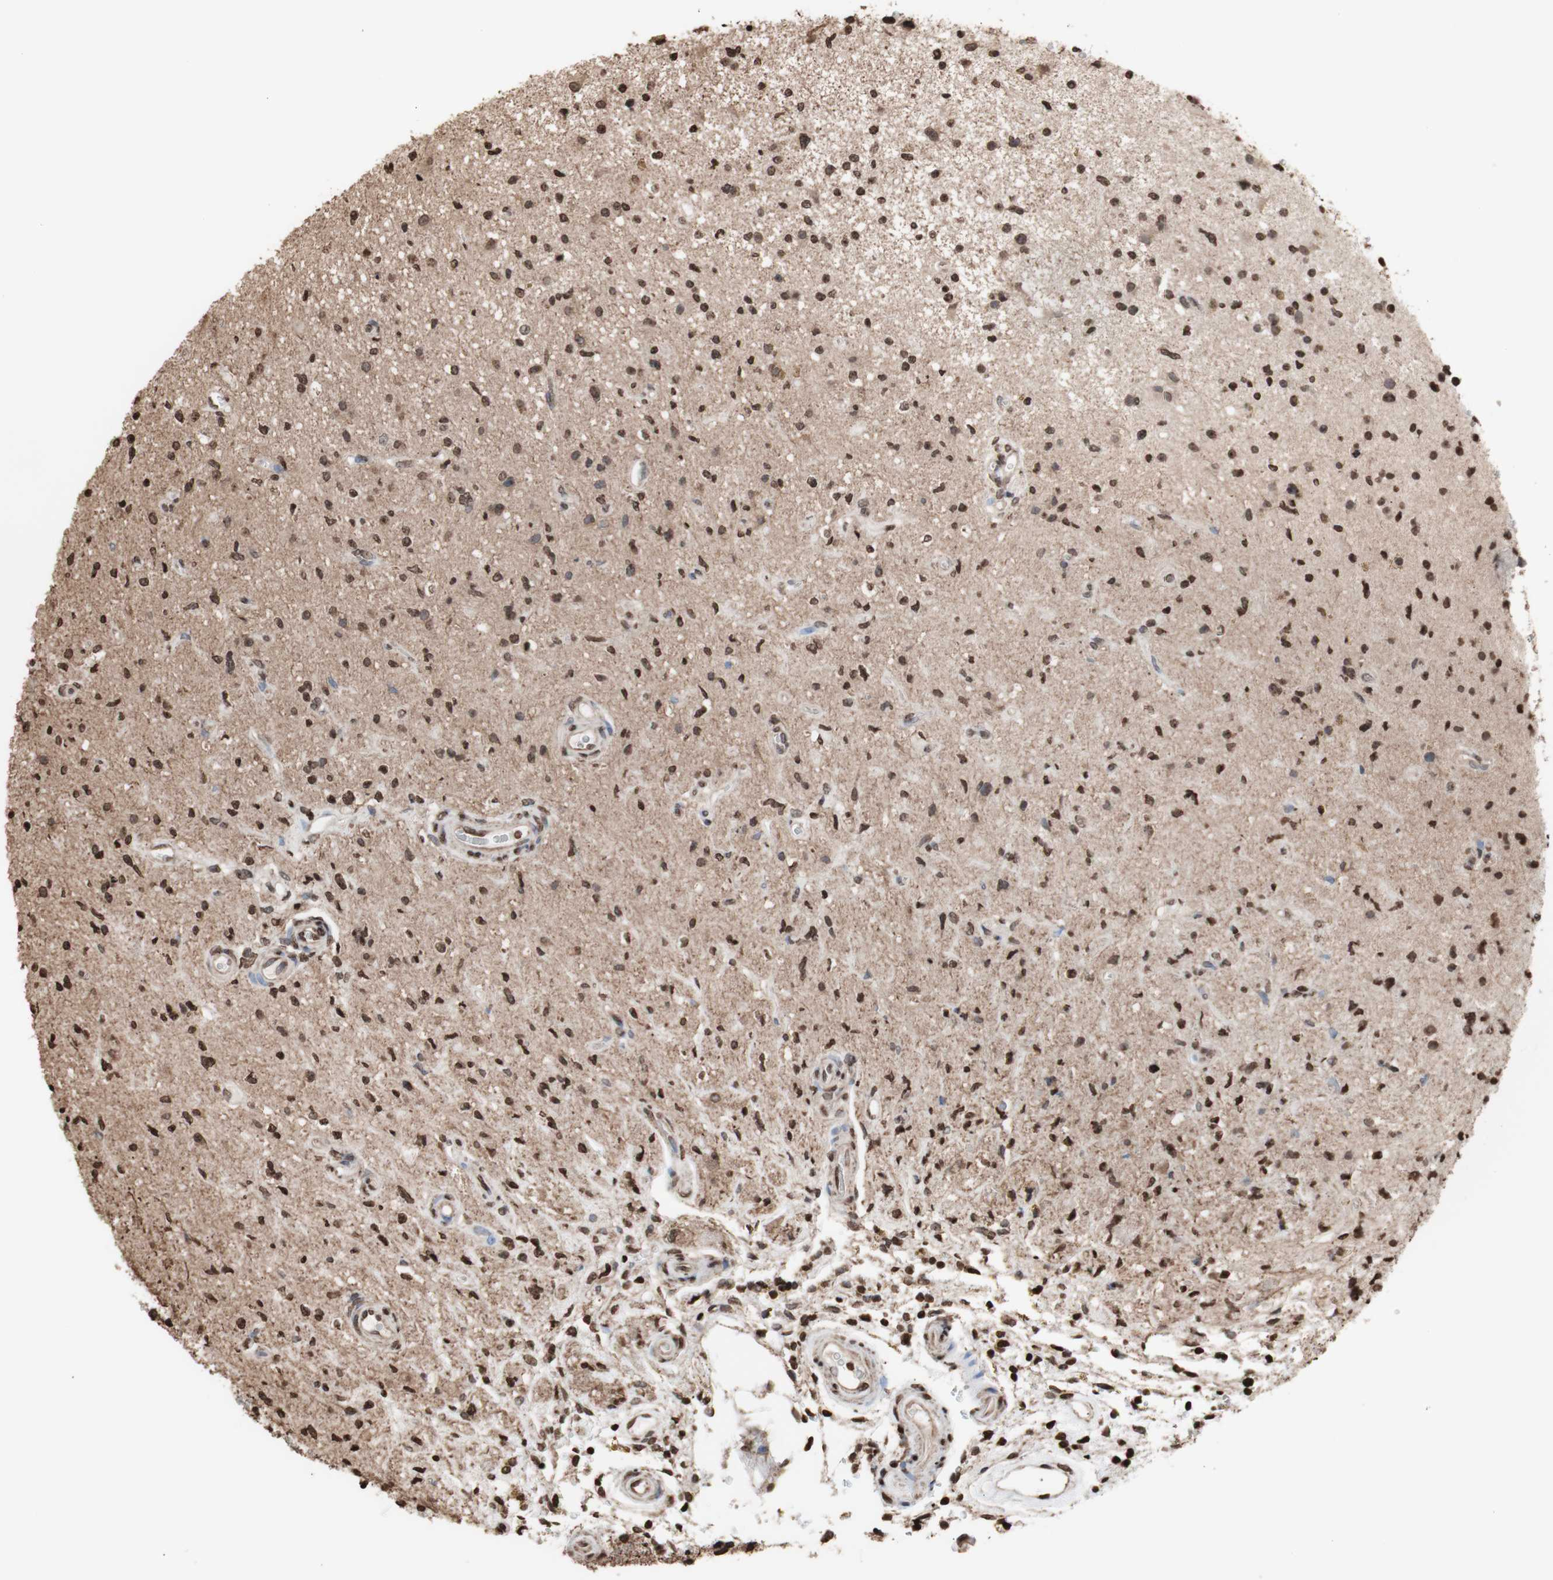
{"staining": {"intensity": "moderate", "quantity": ">75%", "location": "nuclear"}, "tissue": "glioma", "cell_type": "Tumor cells", "image_type": "cancer", "snomed": [{"axis": "morphology", "description": "Glioma, malignant, High grade"}, {"axis": "topography", "description": "Brain"}], "caption": "This is a histology image of immunohistochemistry staining of glioma, which shows moderate expression in the nuclear of tumor cells.", "gene": "SNAI2", "patient": {"sex": "male", "age": 33}}